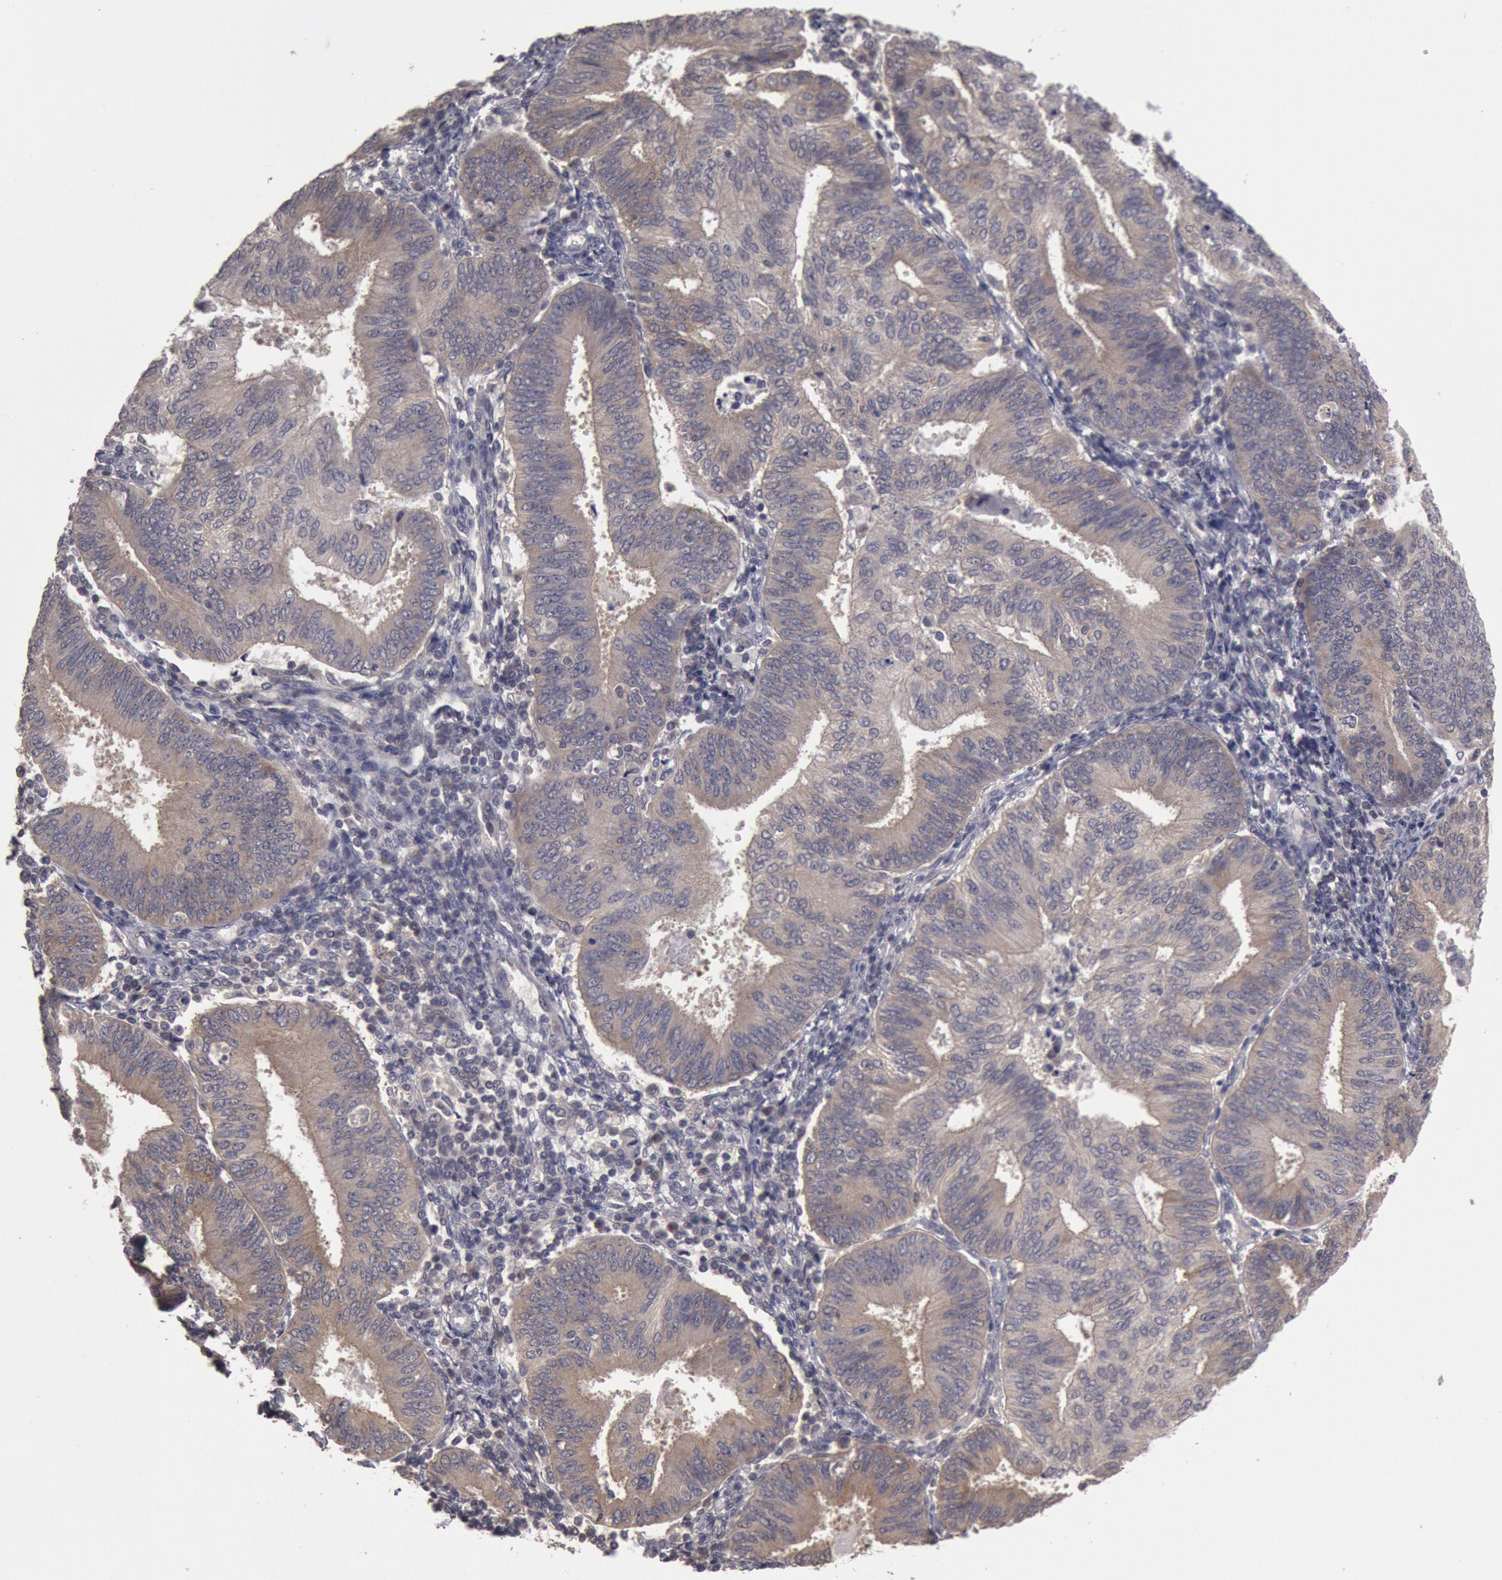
{"staining": {"intensity": "weak", "quantity": ">75%", "location": "cytoplasmic/membranous"}, "tissue": "endometrial cancer", "cell_type": "Tumor cells", "image_type": "cancer", "snomed": [{"axis": "morphology", "description": "Adenocarcinoma, NOS"}, {"axis": "topography", "description": "Endometrium"}], "caption": "Brown immunohistochemical staining in human endometrial cancer (adenocarcinoma) reveals weak cytoplasmic/membranous expression in about >75% of tumor cells.", "gene": "ZFP36L1", "patient": {"sex": "female", "age": 55}}